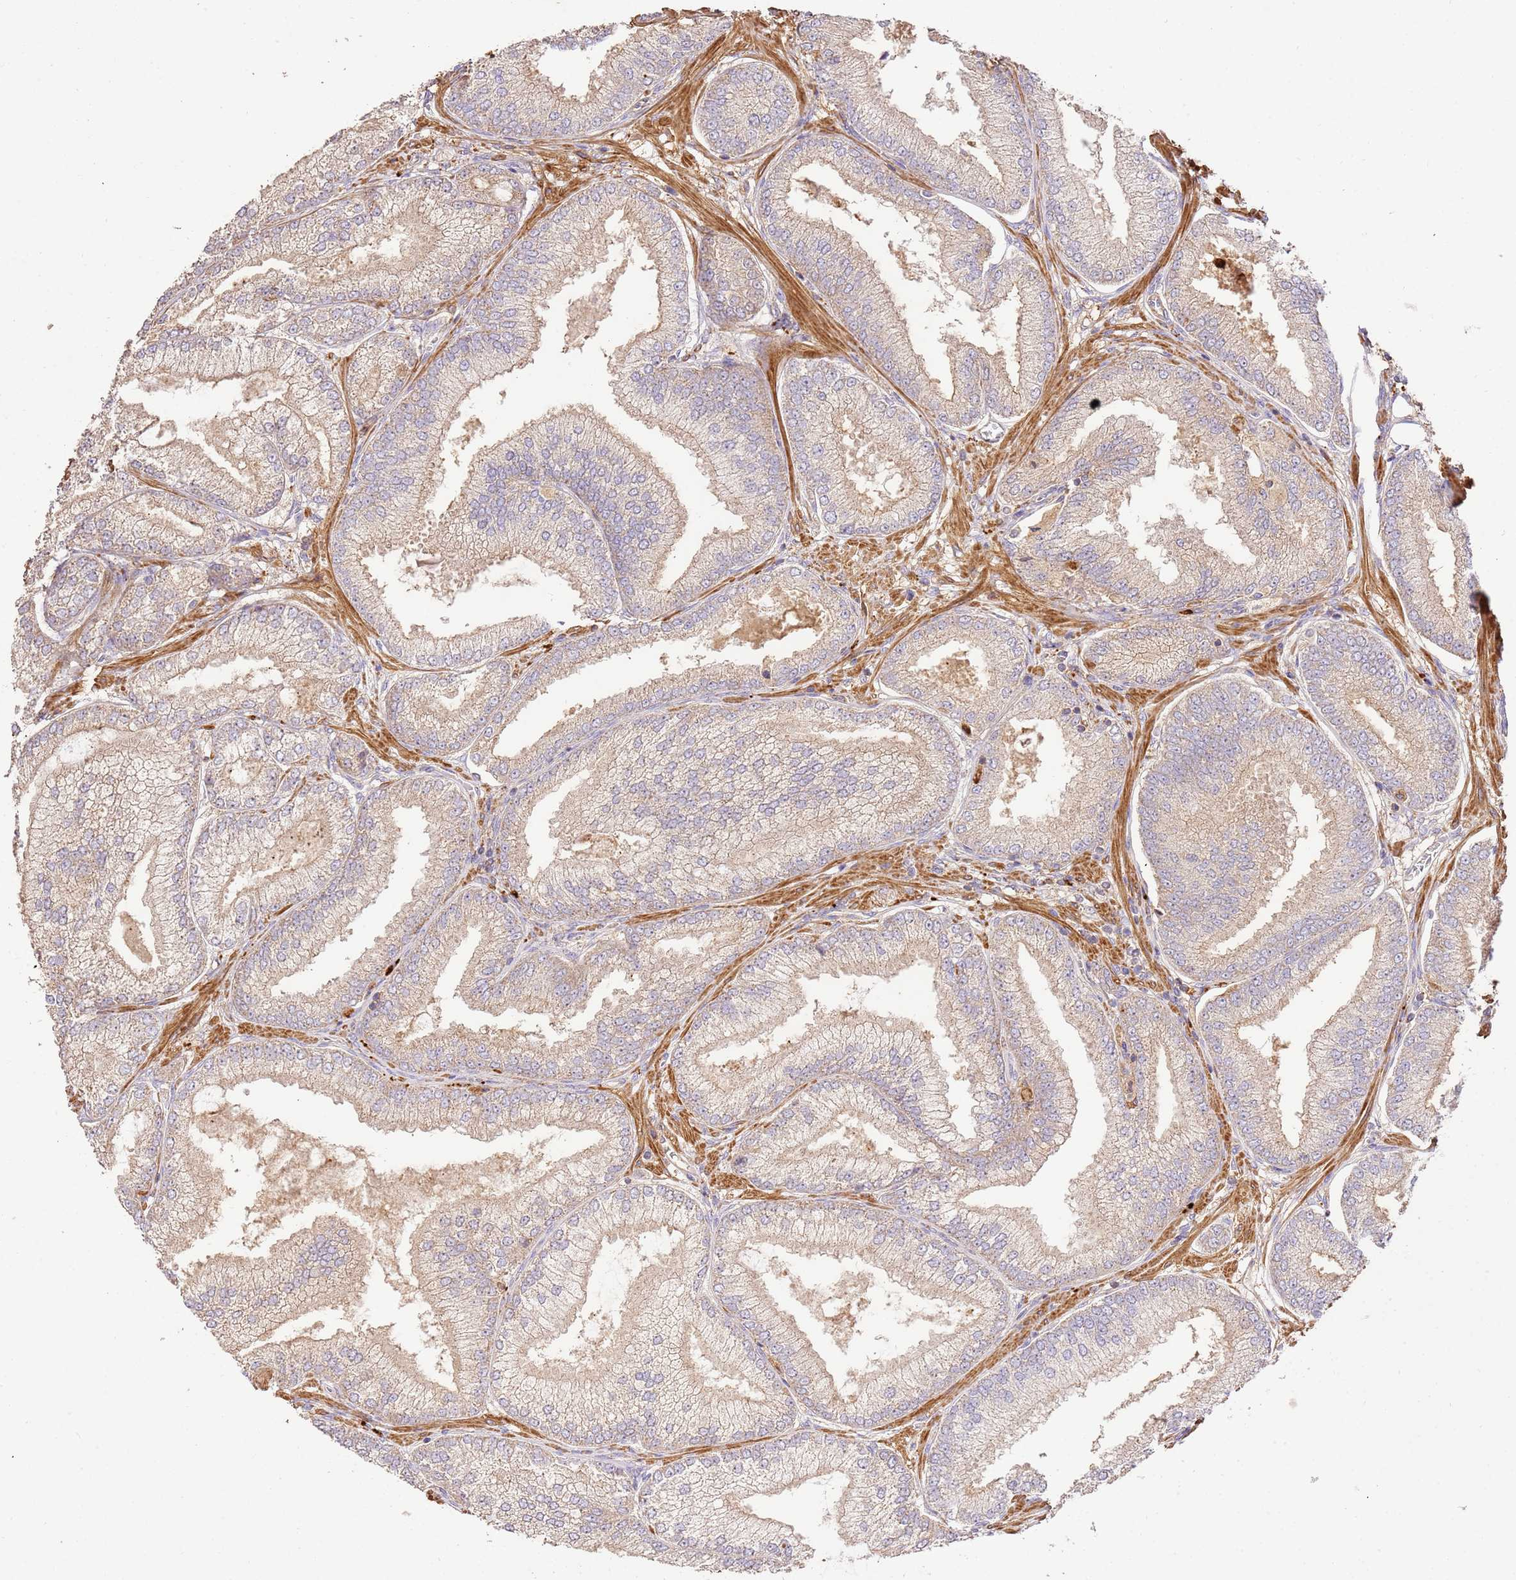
{"staining": {"intensity": "weak", "quantity": "25%-75%", "location": "cytoplasmic/membranous"}, "tissue": "prostate cancer", "cell_type": "Tumor cells", "image_type": "cancer", "snomed": [{"axis": "morphology", "description": "Adenocarcinoma, High grade"}, {"axis": "topography", "description": "Prostate"}], "caption": "A brown stain labels weak cytoplasmic/membranous expression of a protein in human prostate high-grade adenocarcinoma tumor cells.", "gene": "CEP55", "patient": {"sex": "male", "age": 71}}